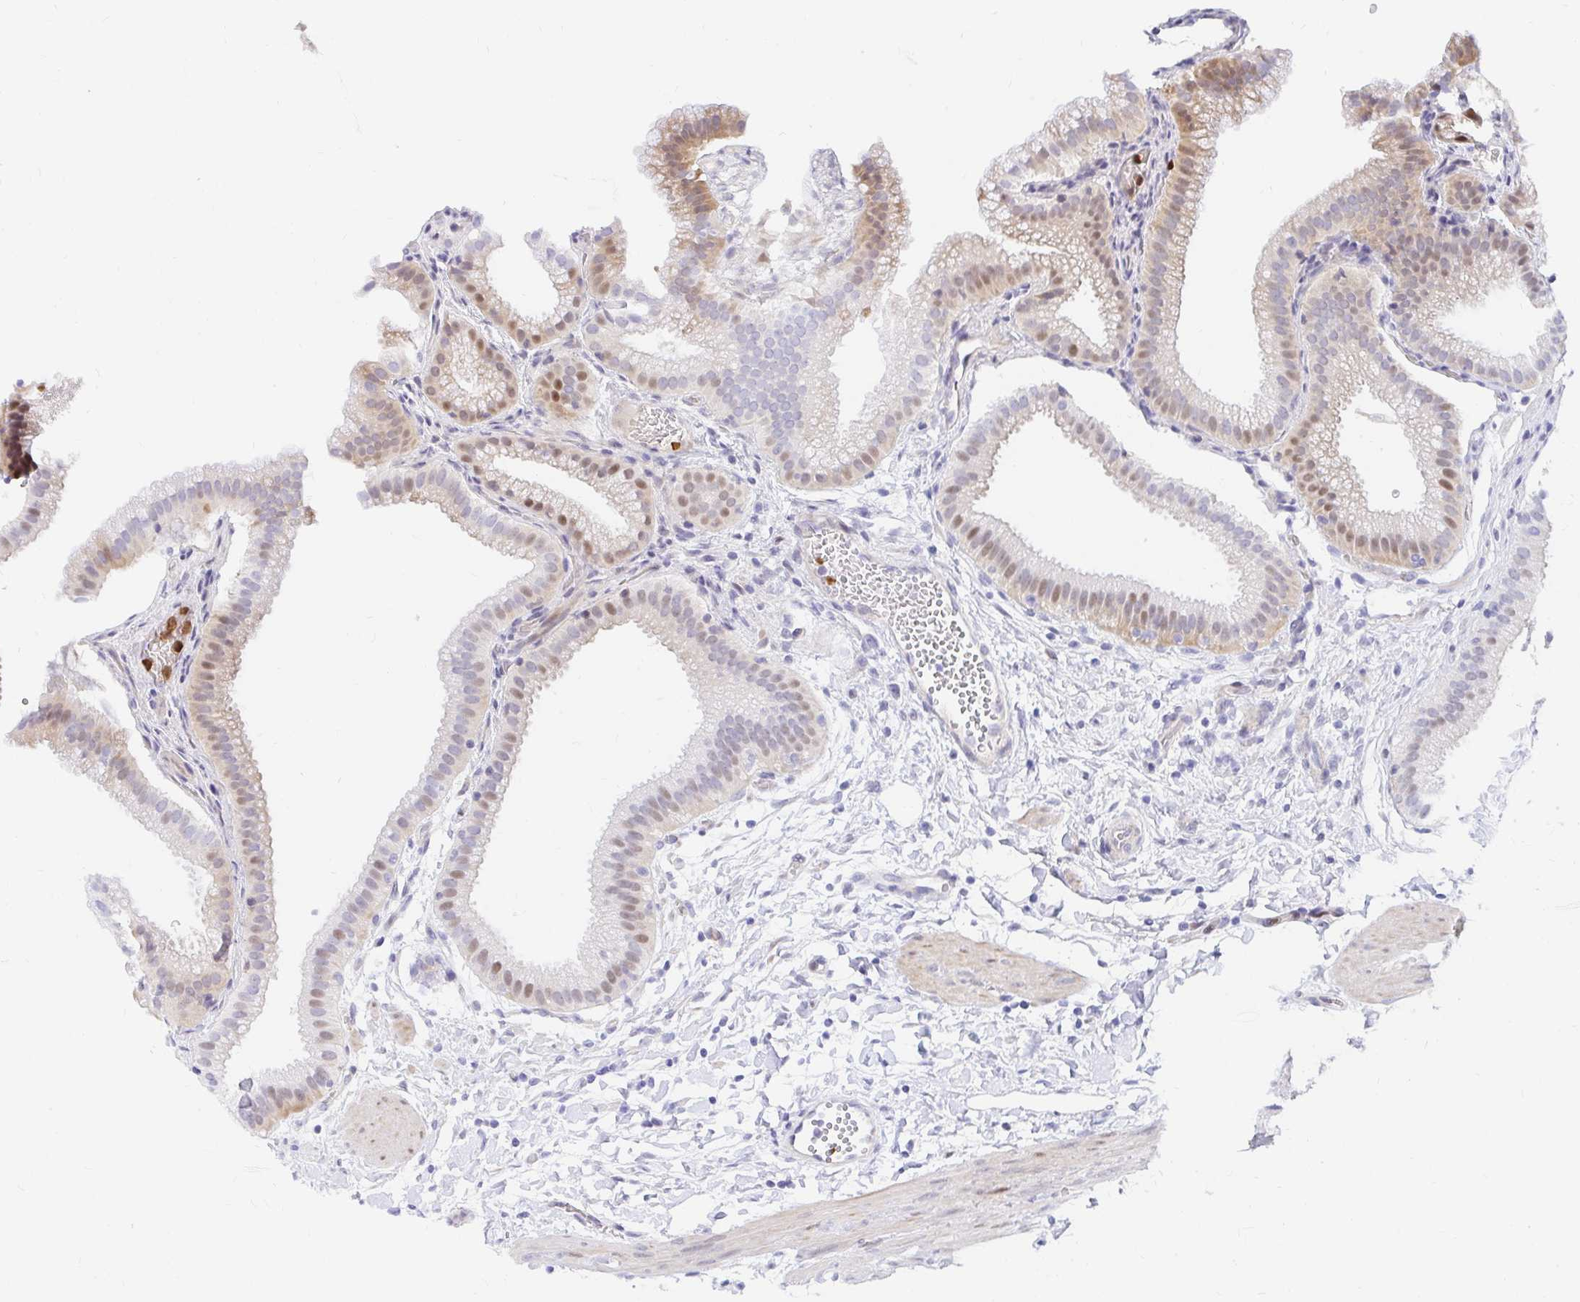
{"staining": {"intensity": "moderate", "quantity": "25%-75%", "location": "nuclear"}, "tissue": "gallbladder", "cell_type": "Glandular cells", "image_type": "normal", "snomed": [{"axis": "morphology", "description": "Normal tissue, NOS"}, {"axis": "topography", "description": "Gallbladder"}], "caption": "Immunohistochemical staining of normal human gallbladder reveals moderate nuclear protein expression in approximately 25%-75% of glandular cells.", "gene": "HINFP", "patient": {"sex": "female", "age": 63}}